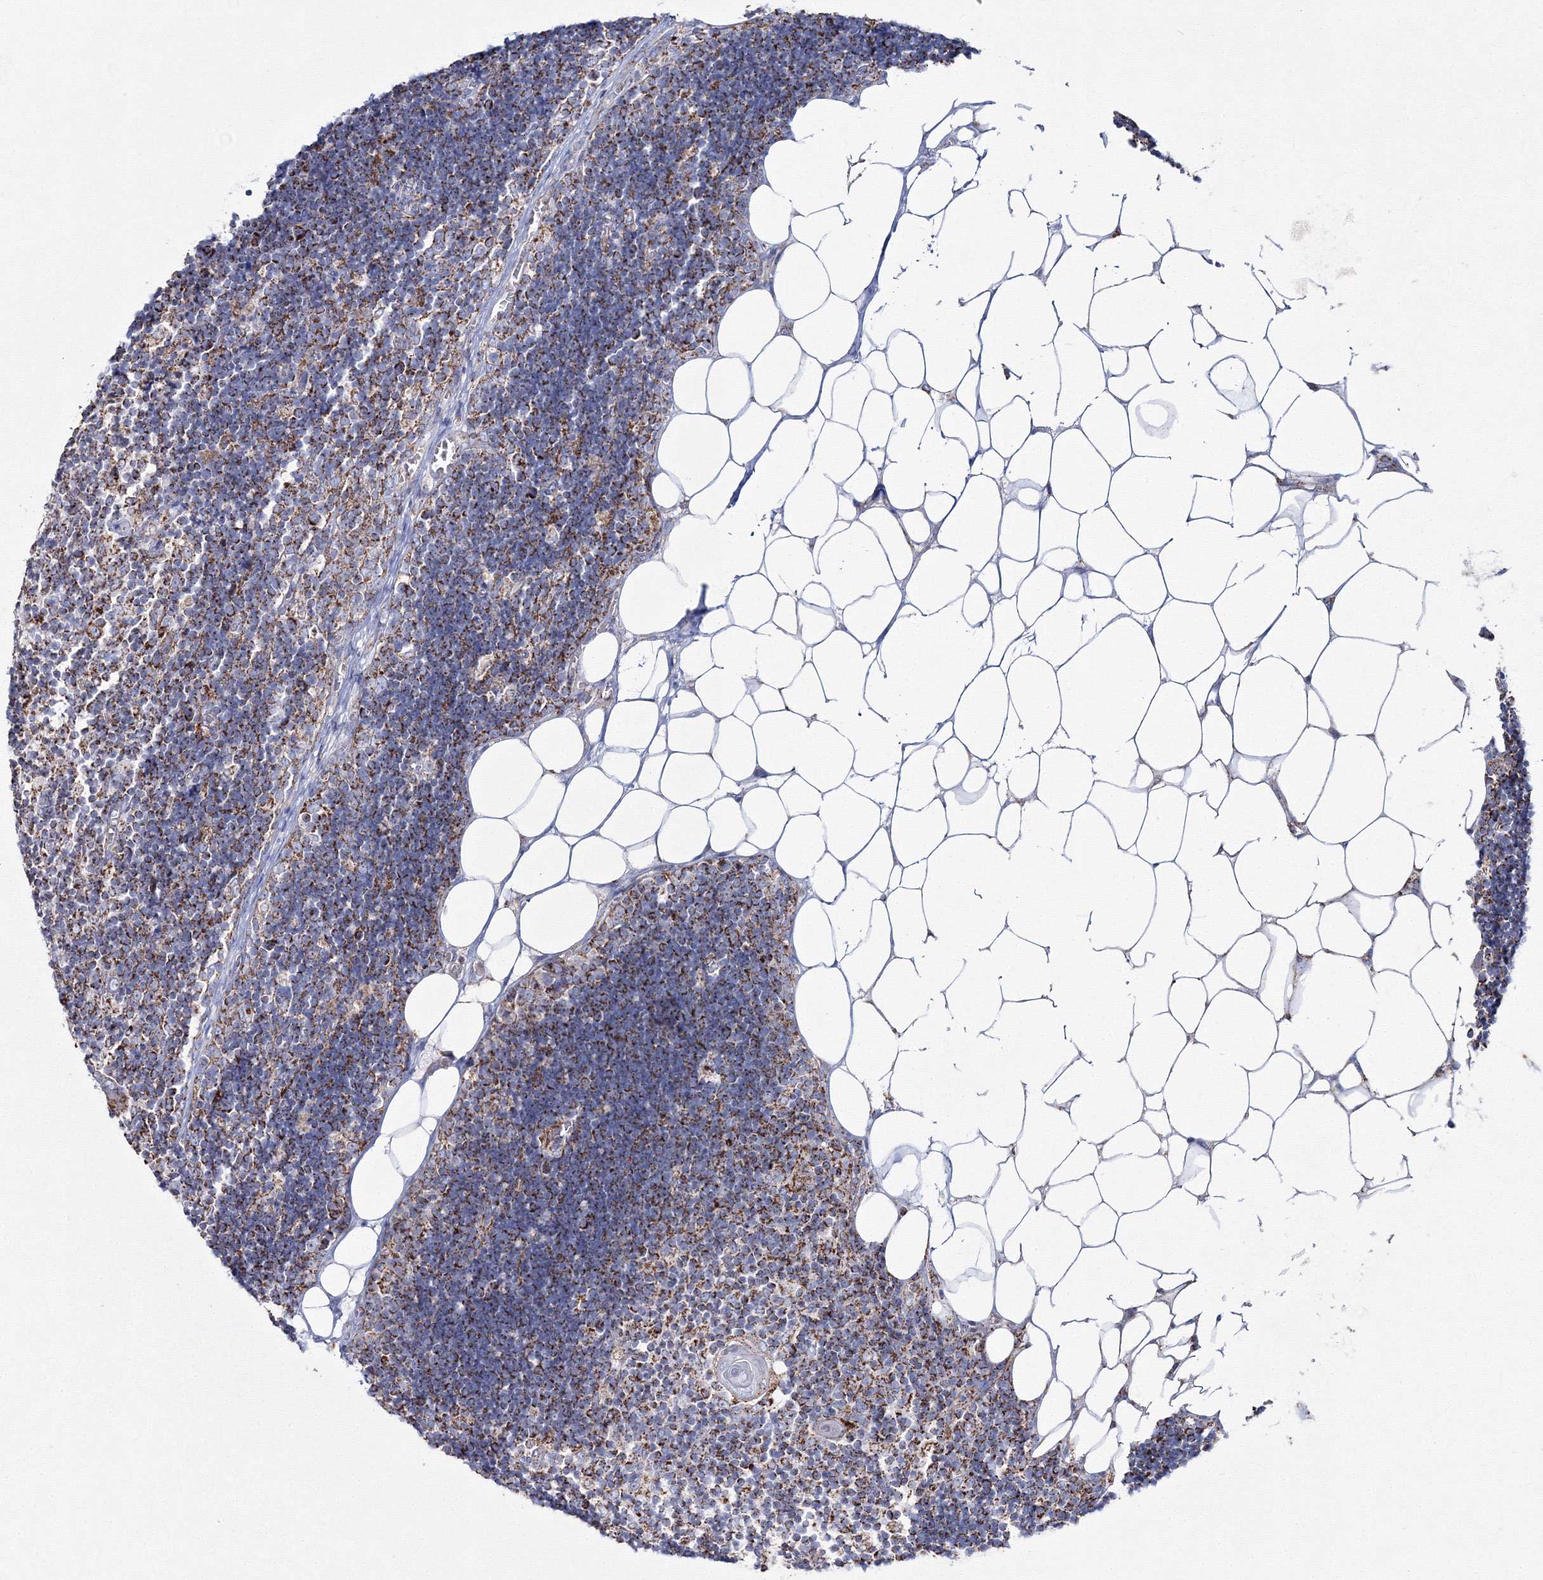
{"staining": {"intensity": "moderate", "quantity": ">75%", "location": "cytoplasmic/membranous"}, "tissue": "lymph node", "cell_type": "Germinal center cells", "image_type": "normal", "snomed": [{"axis": "morphology", "description": "Normal tissue, NOS"}, {"axis": "topography", "description": "Lymph node"}], "caption": "Protein expression analysis of normal human lymph node reveals moderate cytoplasmic/membranous staining in approximately >75% of germinal center cells. The protein is stained brown, and the nuclei are stained in blue (DAB IHC with brightfield microscopy, high magnification).", "gene": "IGSF9", "patient": {"sex": "male", "age": 33}}